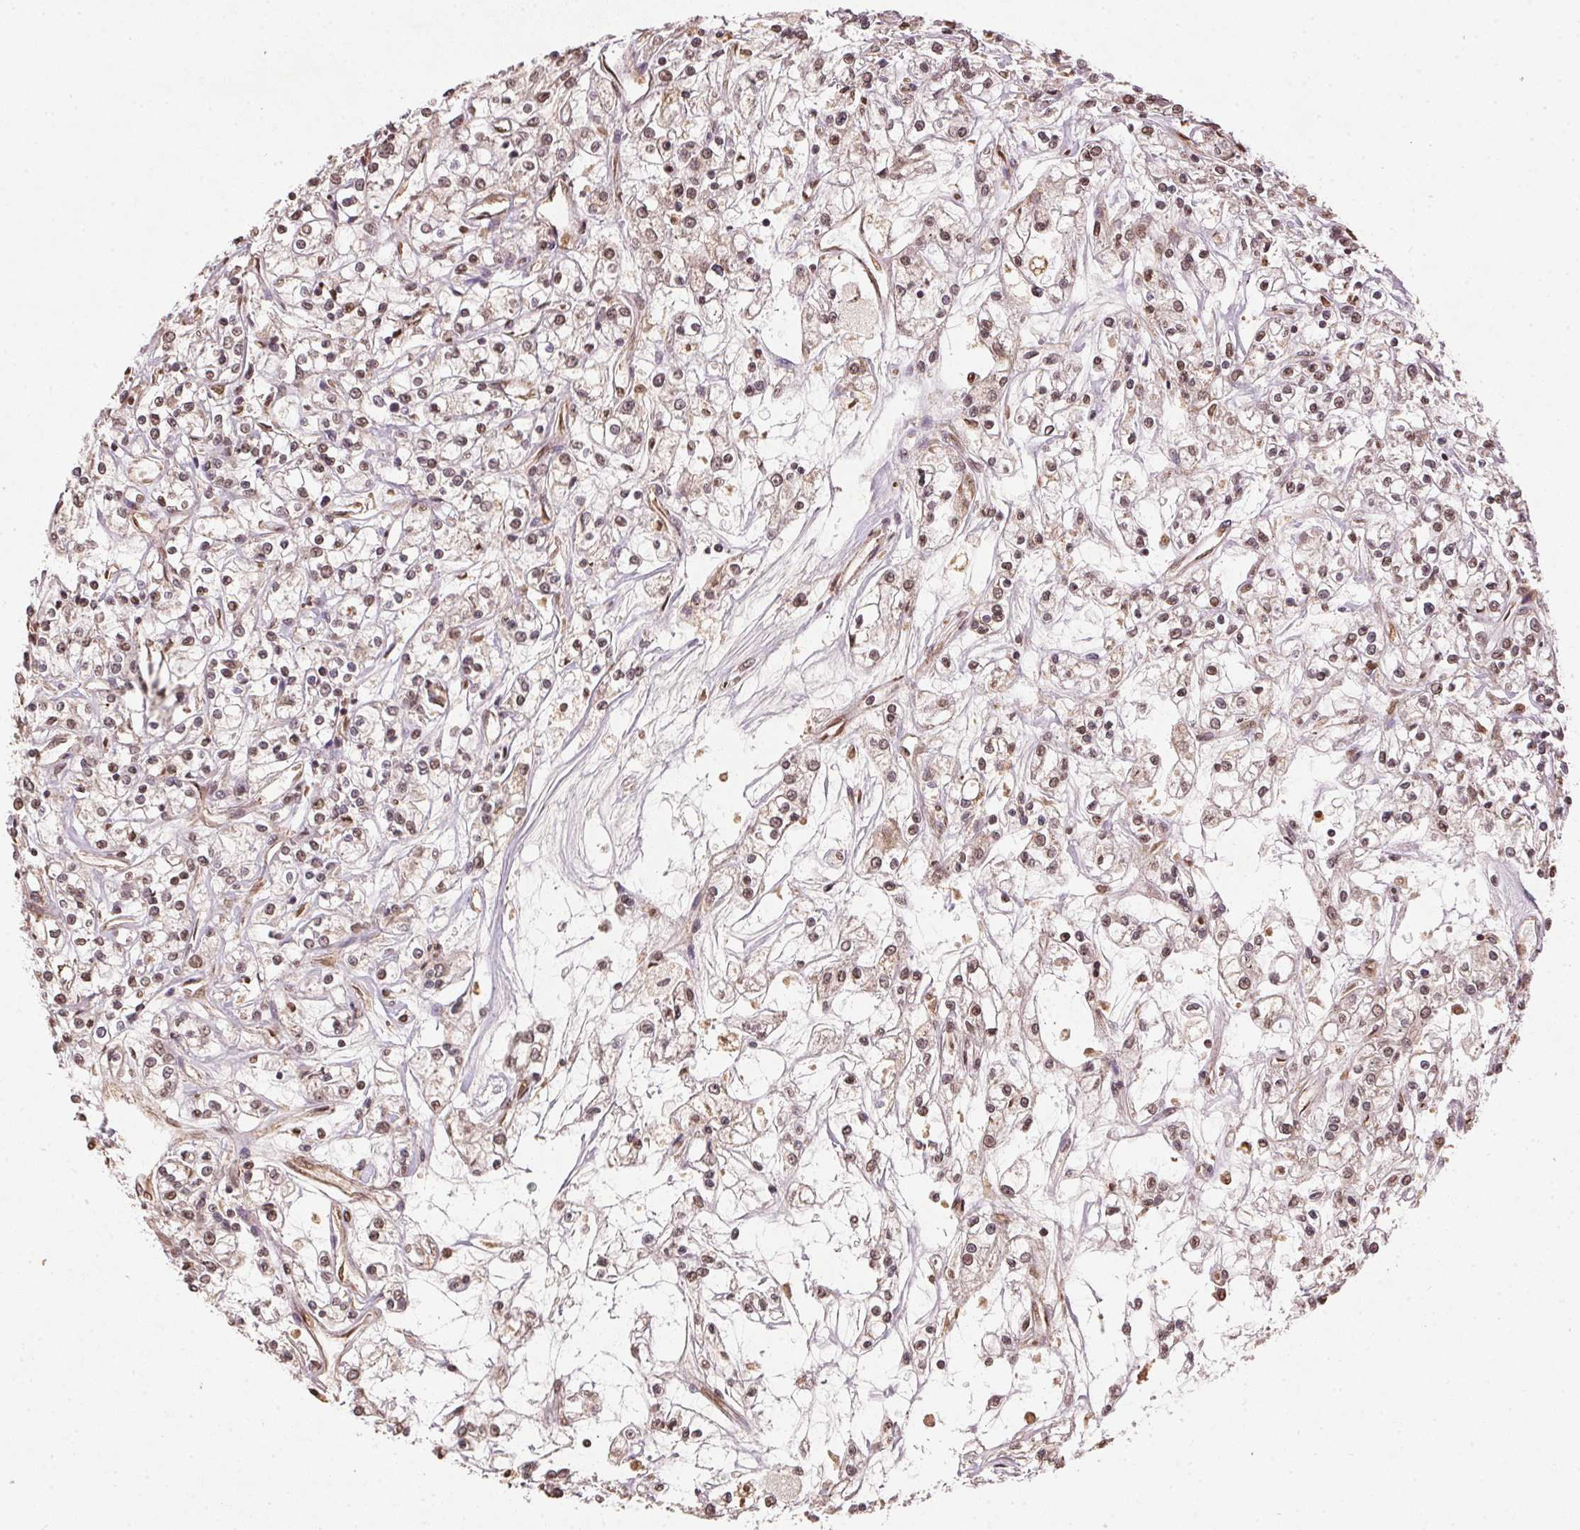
{"staining": {"intensity": "weak", "quantity": "25%-75%", "location": "cytoplasmic/membranous"}, "tissue": "renal cancer", "cell_type": "Tumor cells", "image_type": "cancer", "snomed": [{"axis": "morphology", "description": "Adenocarcinoma, NOS"}, {"axis": "topography", "description": "Kidney"}], "caption": "Renal adenocarcinoma tissue exhibits weak cytoplasmic/membranous staining in about 25%-75% of tumor cells", "gene": "SPRED2", "patient": {"sex": "female", "age": 59}}